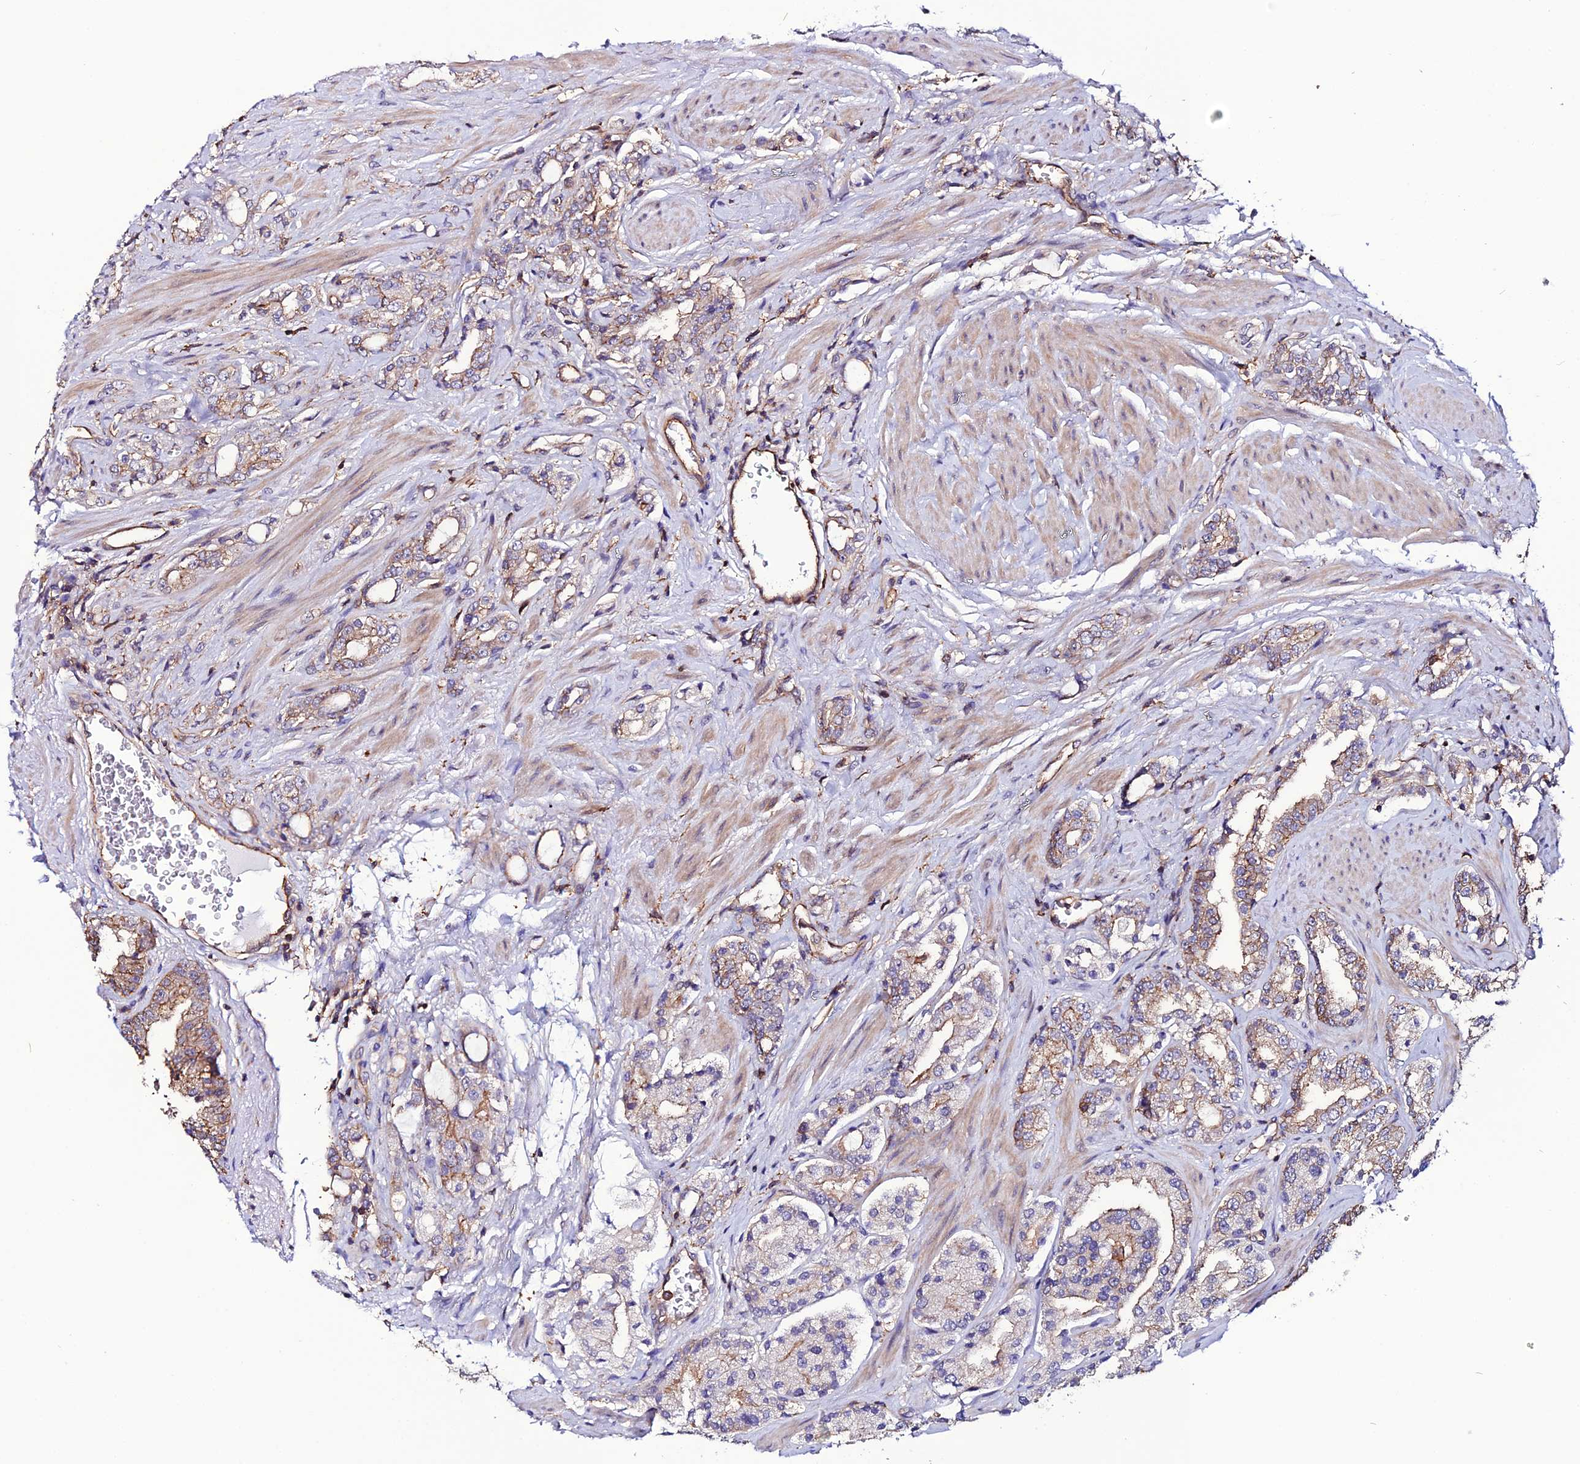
{"staining": {"intensity": "moderate", "quantity": "<25%", "location": "cytoplasmic/membranous"}, "tissue": "prostate cancer", "cell_type": "Tumor cells", "image_type": "cancer", "snomed": [{"axis": "morphology", "description": "Adenocarcinoma, High grade"}, {"axis": "topography", "description": "Prostate"}], "caption": "About <25% of tumor cells in human prostate cancer reveal moderate cytoplasmic/membranous protein positivity as visualized by brown immunohistochemical staining.", "gene": "USP17L15", "patient": {"sex": "male", "age": 64}}